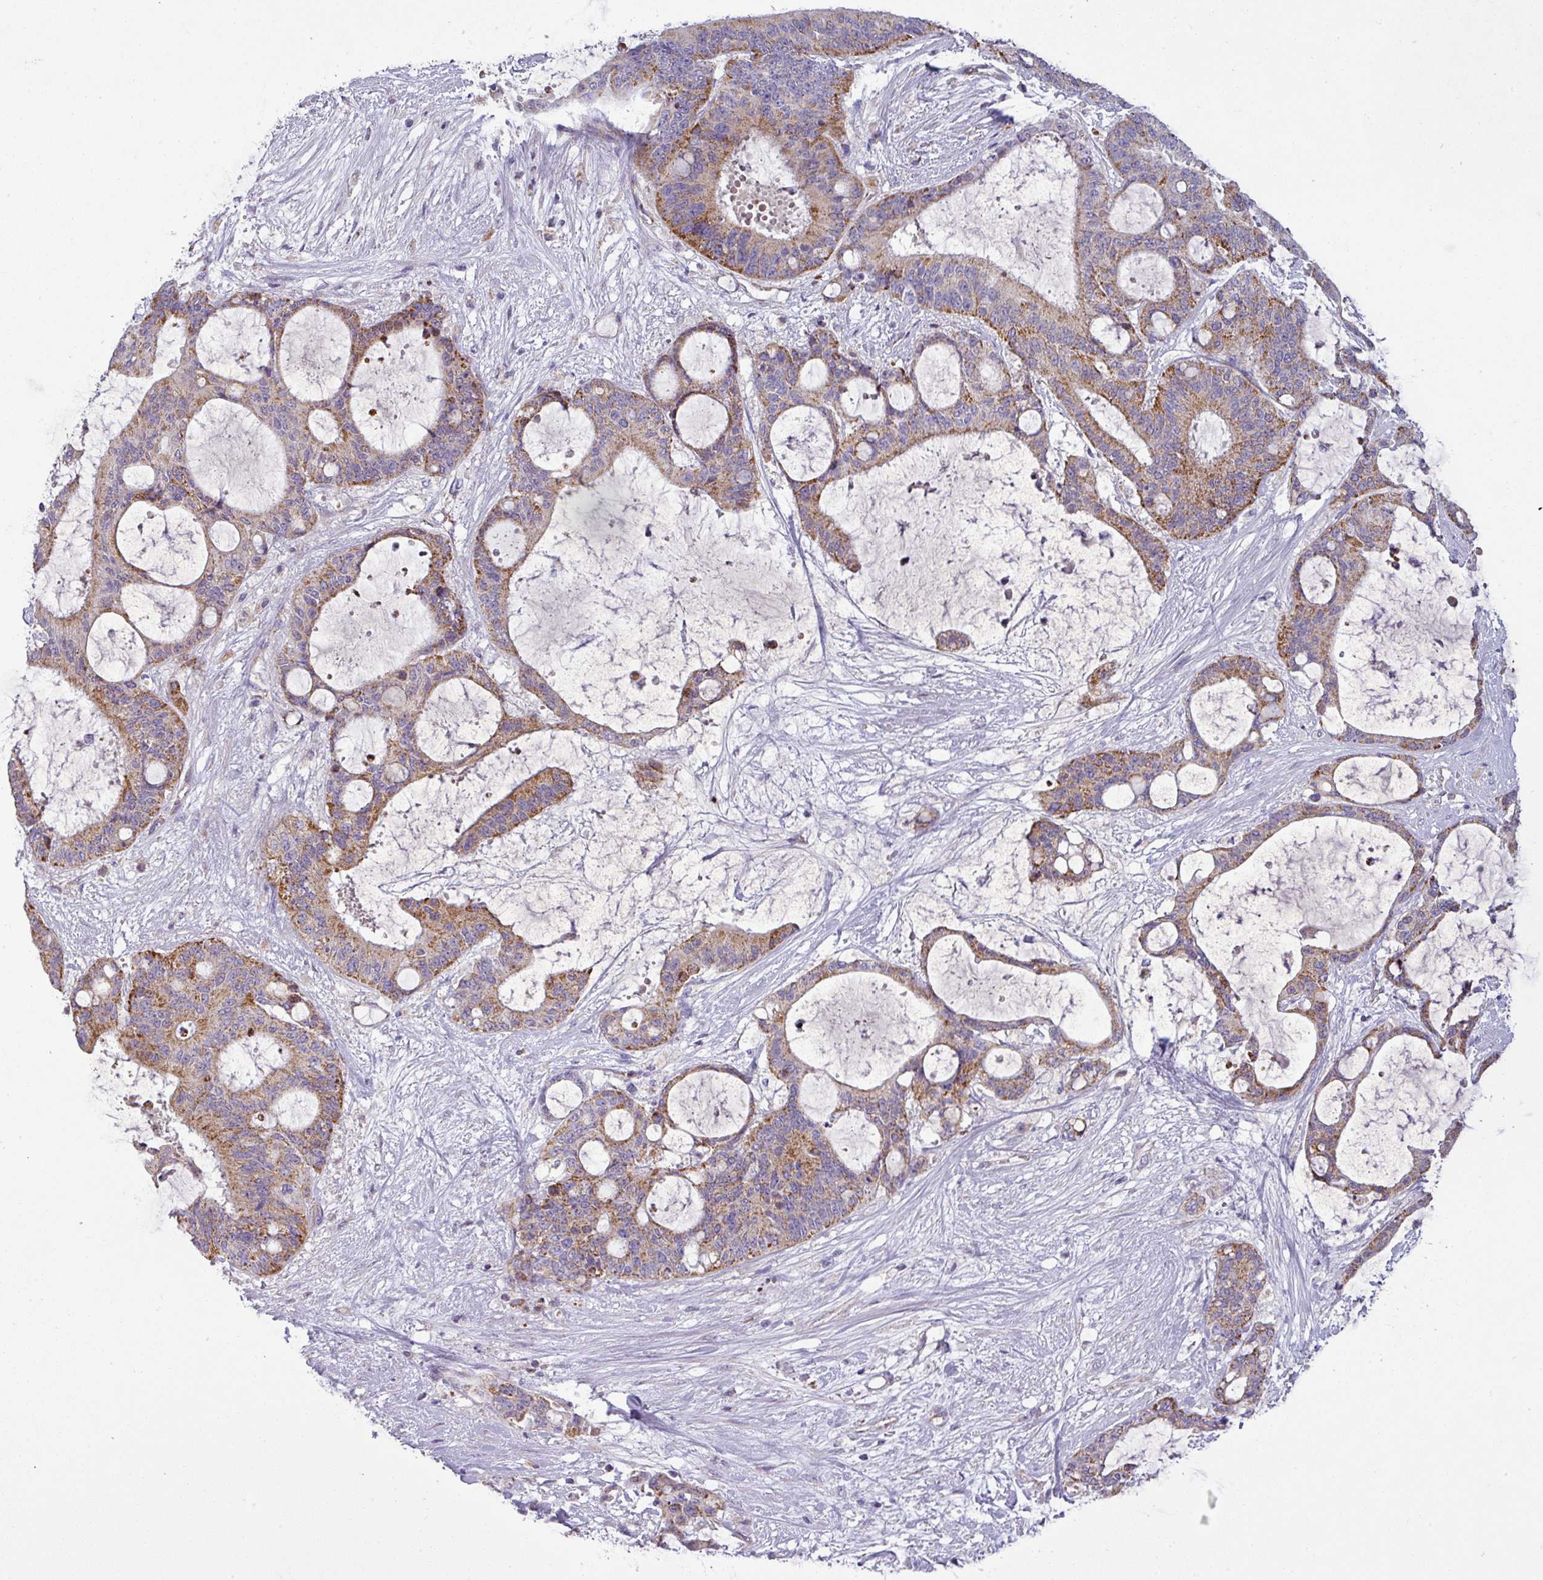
{"staining": {"intensity": "moderate", "quantity": ">75%", "location": "cytoplasmic/membranous"}, "tissue": "liver cancer", "cell_type": "Tumor cells", "image_type": "cancer", "snomed": [{"axis": "morphology", "description": "Normal tissue, NOS"}, {"axis": "morphology", "description": "Cholangiocarcinoma"}, {"axis": "topography", "description": "Liver"}, {"axis": "topography", "description": "Peripheral nerve tissue"}], "caption": "Immunohistochemistry (IHC) (DAB (3,3'-diaminobenzidine)) staining of human liver cholangiocarcinoma displays moderate cytoplasmic/membranous protein positivity in about >75% of tumor cells. (IHC, brightfield microscopy, high magnification).", "gene": "PNMA6A", "patient": {"sex": "female", "age": 73}}